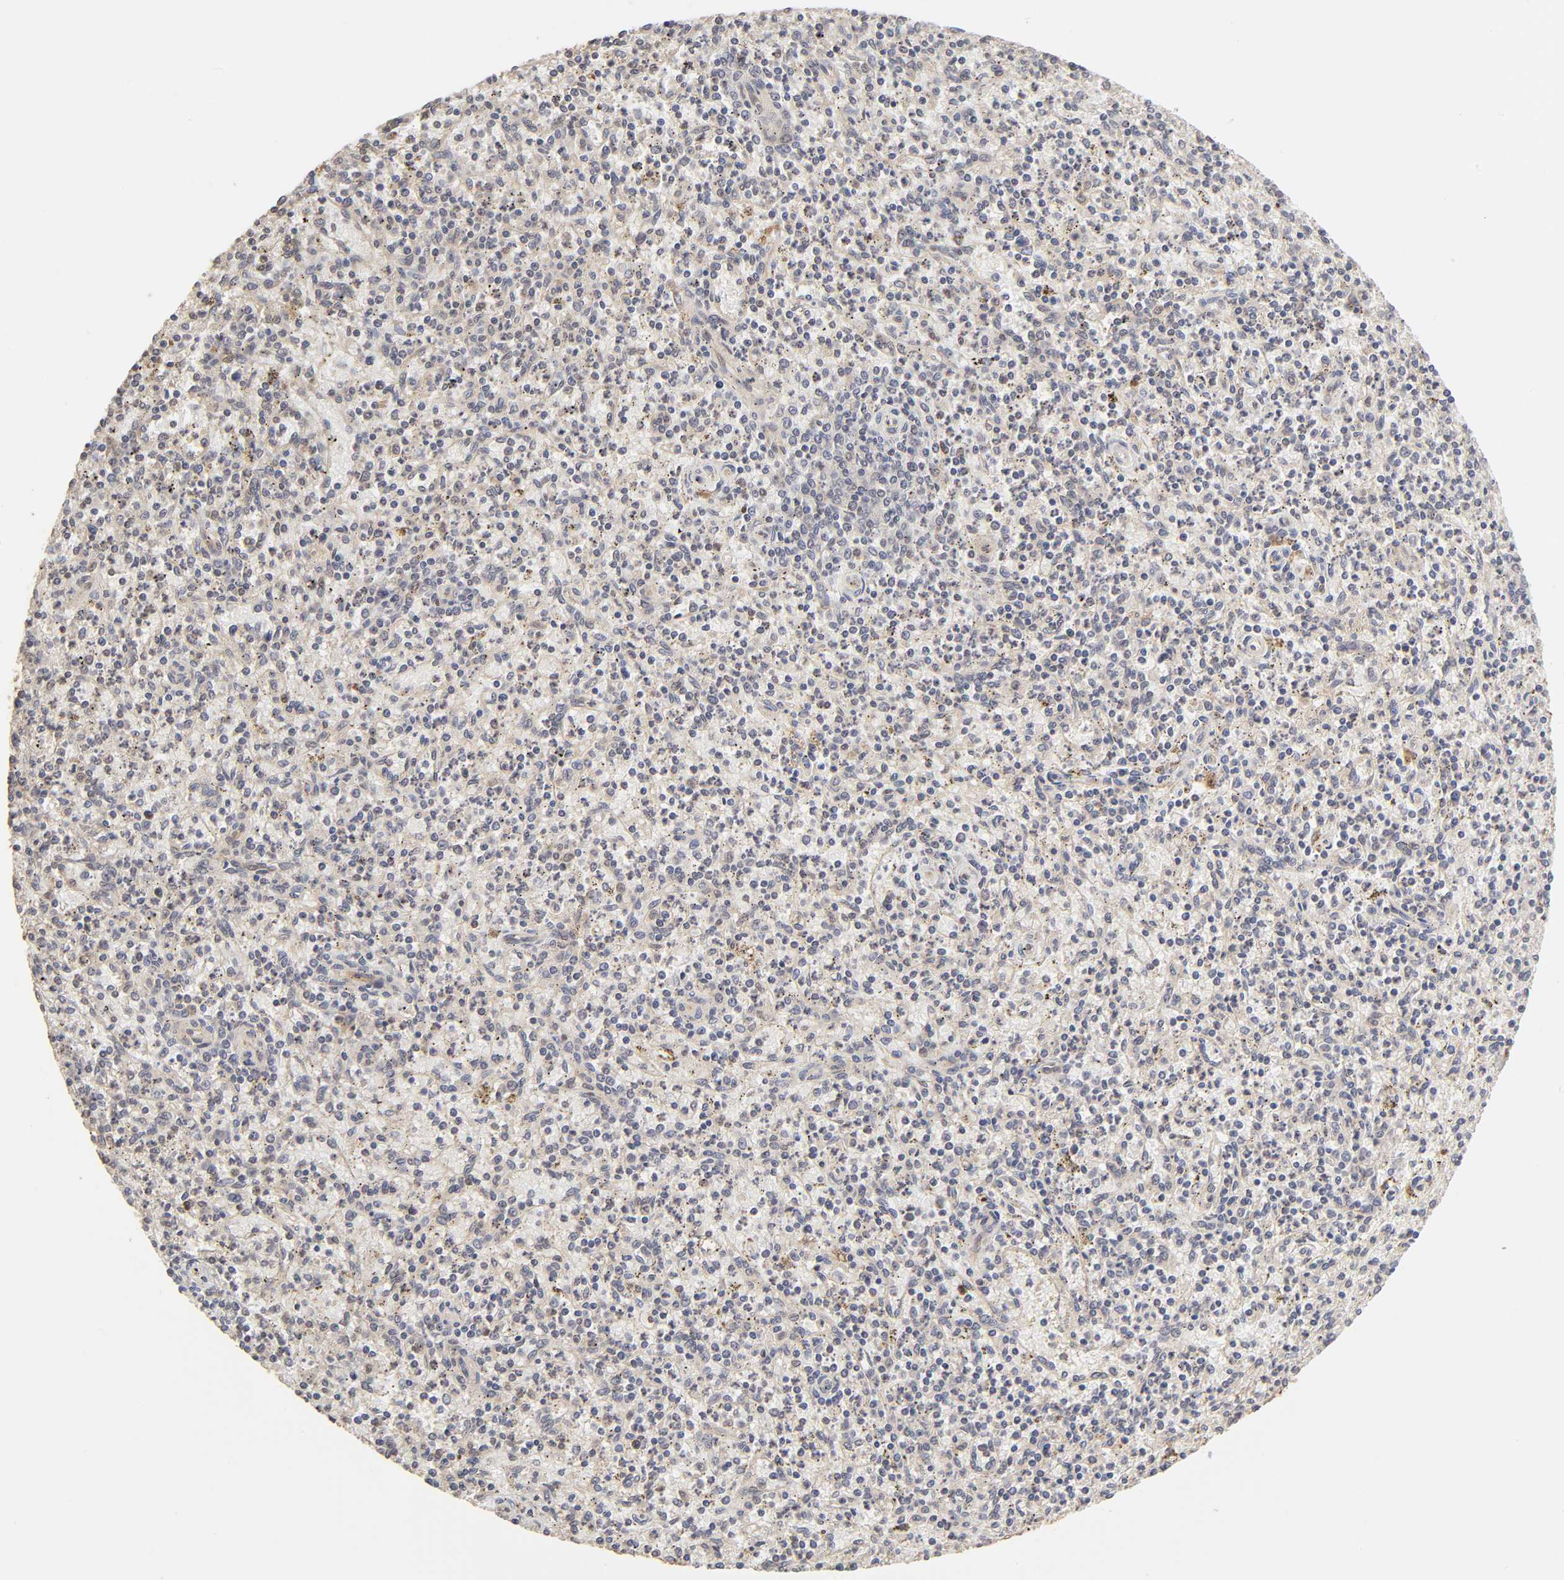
{"staining": {"intensity": "moderate", "quantity": "25%-75%", "location": "cytoplasmic/membranous"}, "tissue": "spleen", "cell_type": "Cells in red pulp", "image_type": "normal", "snomed": [{"axis": "morphology", "description": "Normal tissue, NOS"}, {"axis": "topography", "description": "Spleen"}], "caption": "Immunohistochemistry (DAB) staining of normal human spleen exhibits moderate cytoplasmic/membranous protein staining in about 25%-75% of cells in red pulp.", "gene": "MAPK1", "patient": {"sex": "male", "age": 72}}